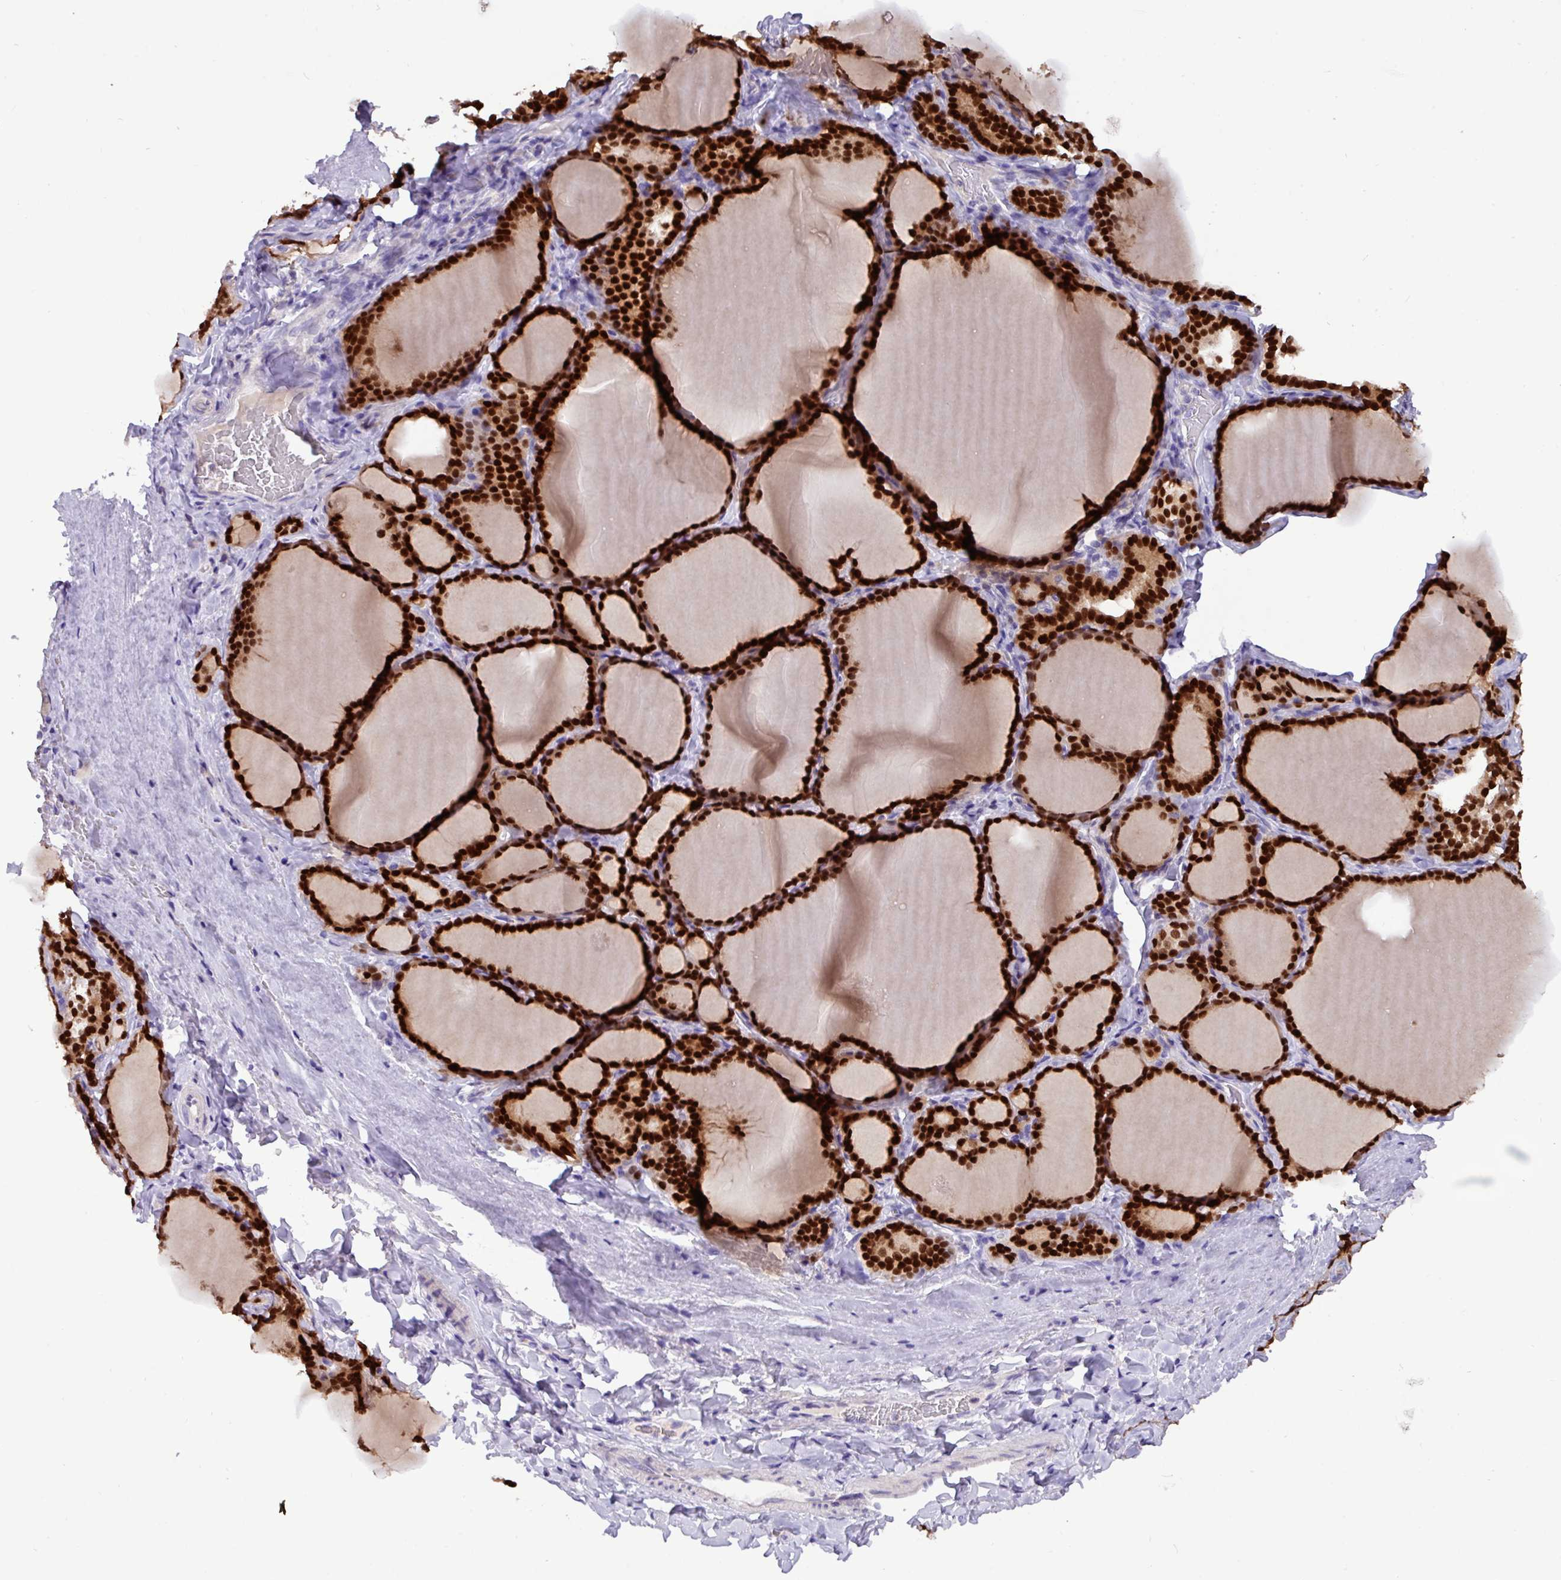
{"staining": {"intensity": "strong", "quantity": ">75%", "location": "nuclear"}, "tissue": "thyroid gland", "cell_type": "Glandular cells", "image_type": "normal", "snomed": [{"axis": "morphology", "description": "Normal tissue, NOS"}, {"axis": "topography", "description": "Thyroid gland"}], "caption": "Strong nuclear staining is appreciated in about >75% of glandular cells in normal thyroid gland. The staining was performed using DAB to visualize the protein expression in brown, while the nuclei were stained in blue with hematoxylin (Magnification: 20x).", "gene": "PAX8", "patient": {"sex": "female", "age": 31}}